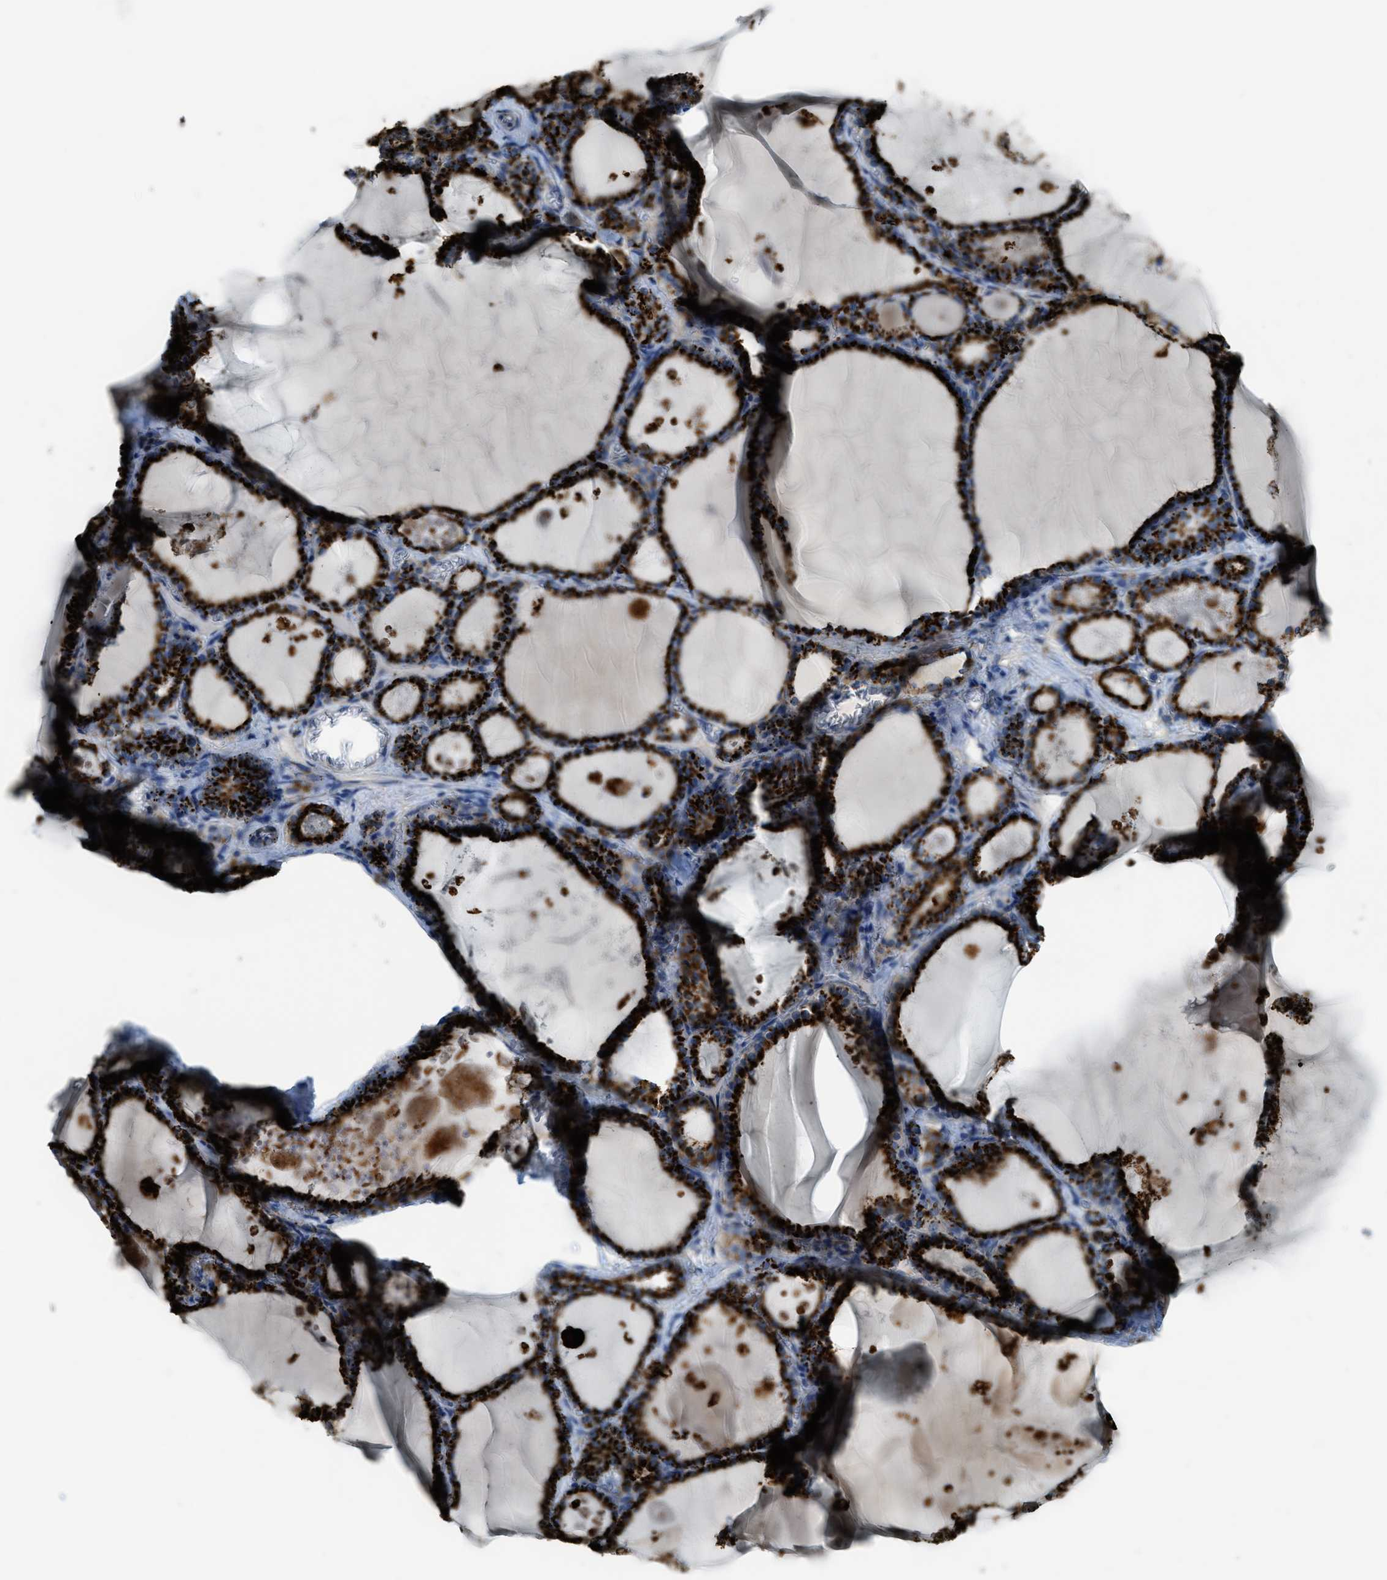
{"staining": {"intensity": "strong", "quantity": ">75%", "location": "cytoplasmic/membranous"}, "tissue": "thyroid gland", "cell_type": "Glandular cells", "image_type": "normal", "snomed": [{"axis": "morphology", "description": "Normal tissue, NOS"}, {"axis": "topography", "description": "Thyroid gland"}], "caption": "Normal thyroid gland exhibits strong cytoplasmic/membranous positivity in about >75% of glandular cells Nuclei are stained in blue..", "gene": "SCARB2", "patient": {"sex": "male", "age": 56}}